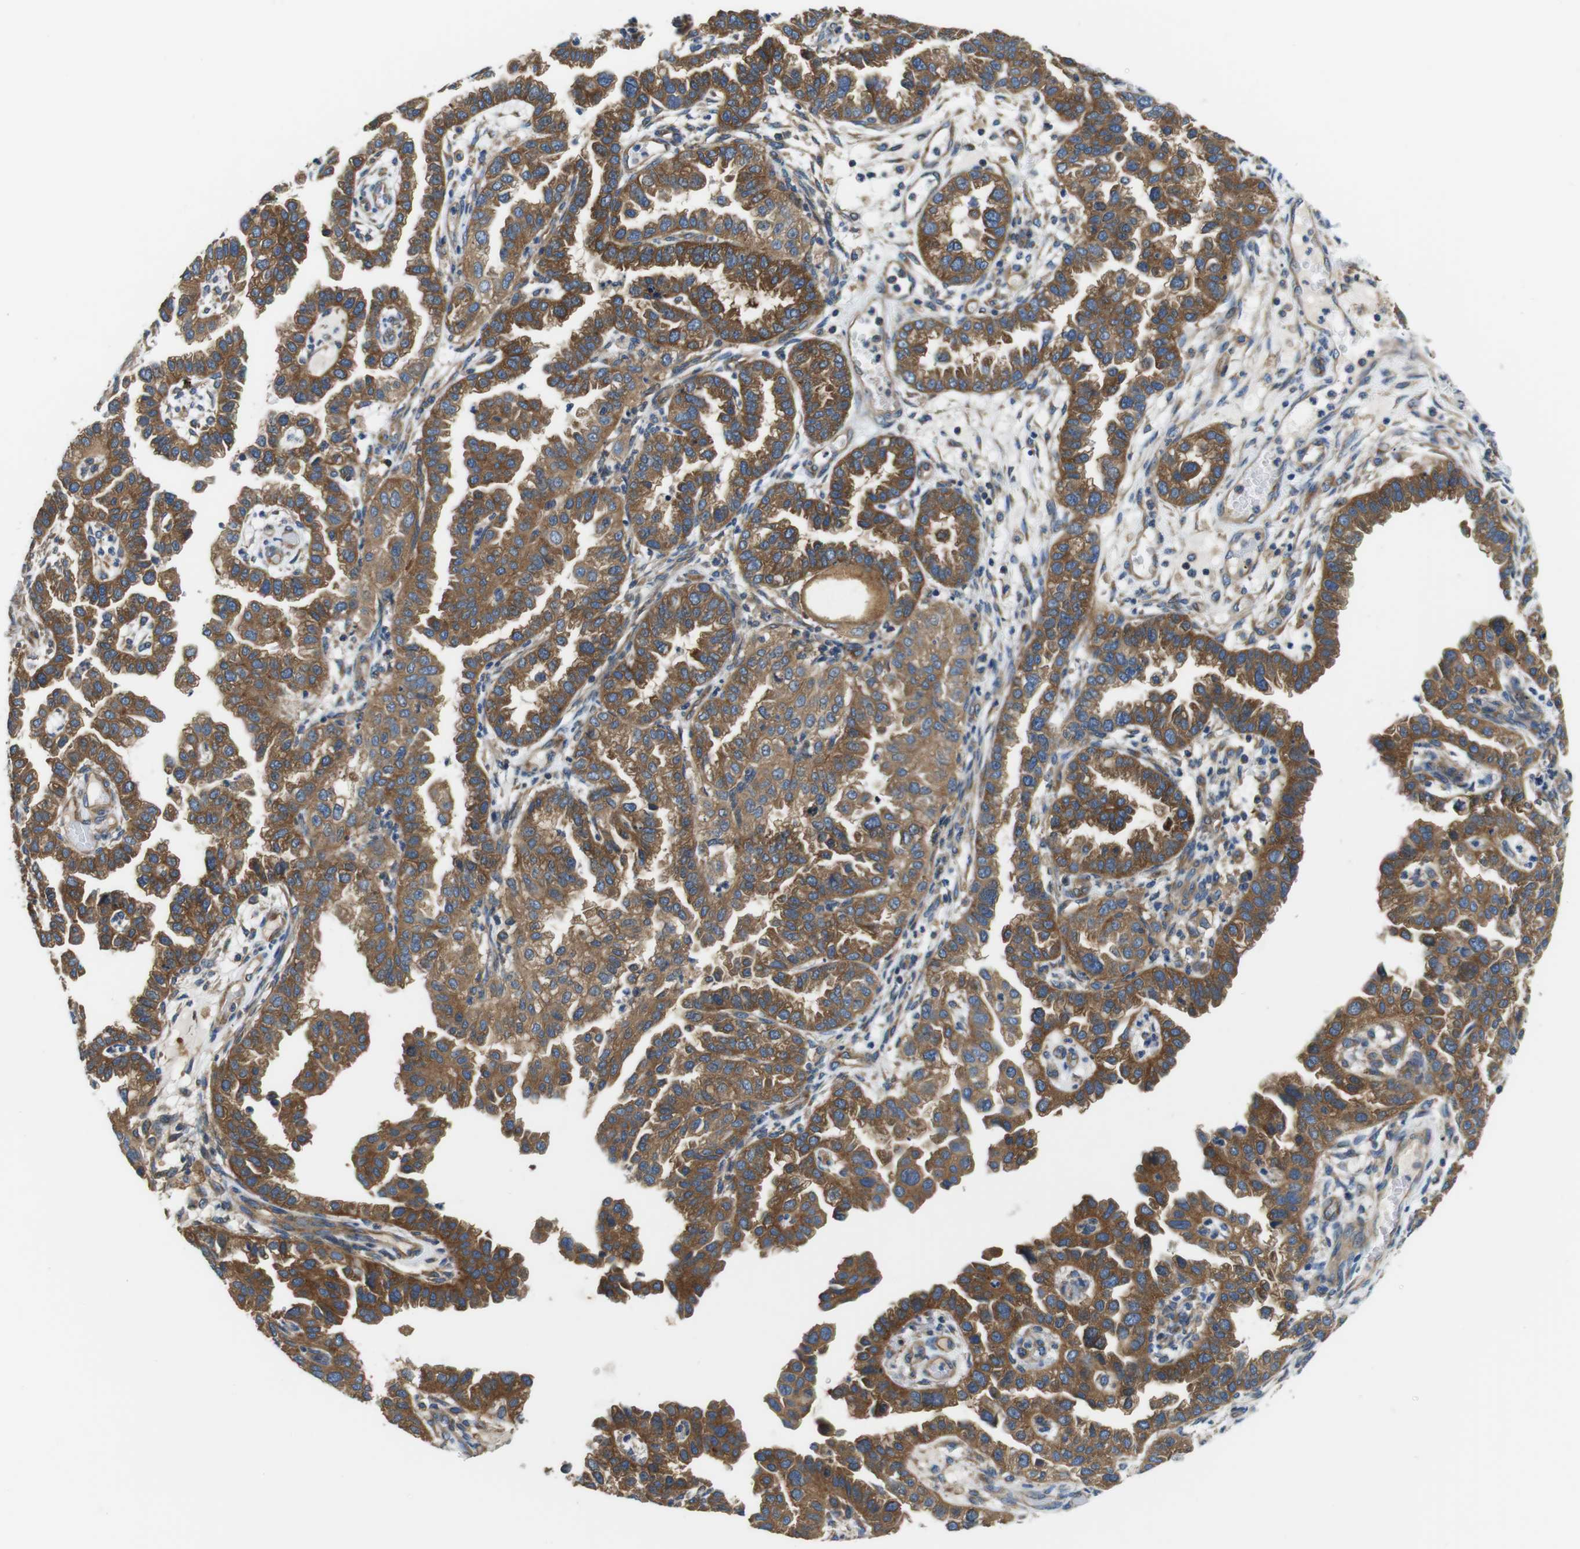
{"staining": {"intensity": "strong", "quantity": "25%-75%", "location": "cytoplasmic/membranous"}, "tissue": "endometrial cancer", "cell_type": "Tumor cells", "image_type": "cancer", "snomed": [{"axis": "morphology", "description": "Adenocarcinoma, NOS"}, {"axis": "topography", "description": "Endometrium"}], "caption": "Human endometrial cancer (adenocarcinoma) stained for a protein (brown) shows strong cytoplasmic/membranous positive positivity in approximately 25%-75% of tumor cells.", "gene": "DENND4C", "patient": {"sex": "female", "age": 85}}